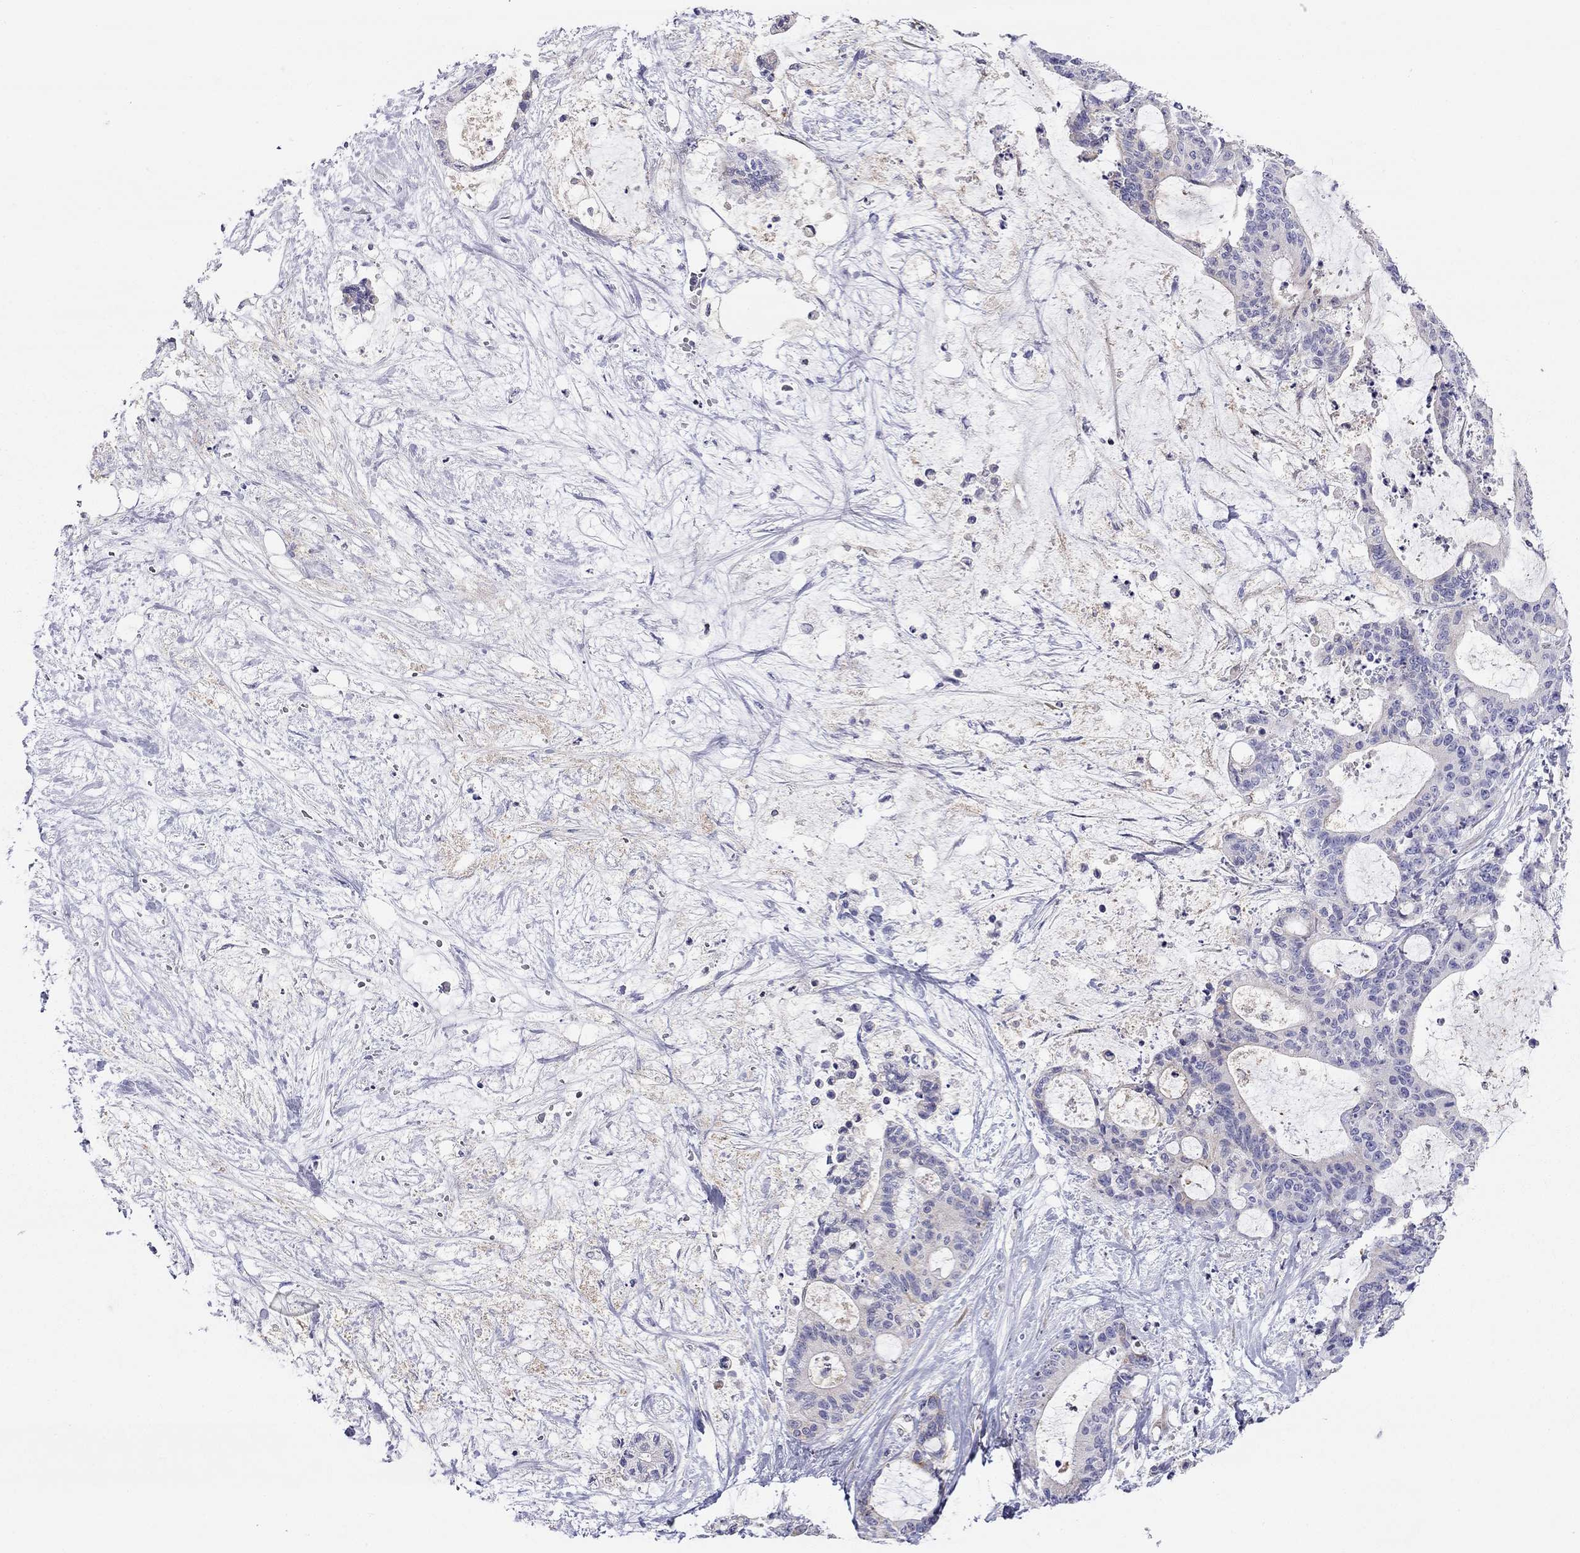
{"staining": {"intensity": "negative", "quantity": "none", "location": "none"}, "tissue": "liver cancer", "cell_type": "Tumor cells", "image_type": "cancer", "snomed": [{"axis": "morphology", "description": "Cholangiocarcinoma"}, {"axis": "topography", "description": "Liver"}], "caption": "High magnification brightfield microscopy of liver cholangiocarcinoma stained with DAB (3,3'-diaminobenzidine) (brown) and counterstained with hematoxylin (blue): tumor cells show no significant positivity. The staining is performed using DAB (3,3'-diaminobenzidine) brown chromogen with nuclei counter-stained in using hematoxylin.", "gene": "SLC46A2", "patient": {"sex": "female", "age": 73}}